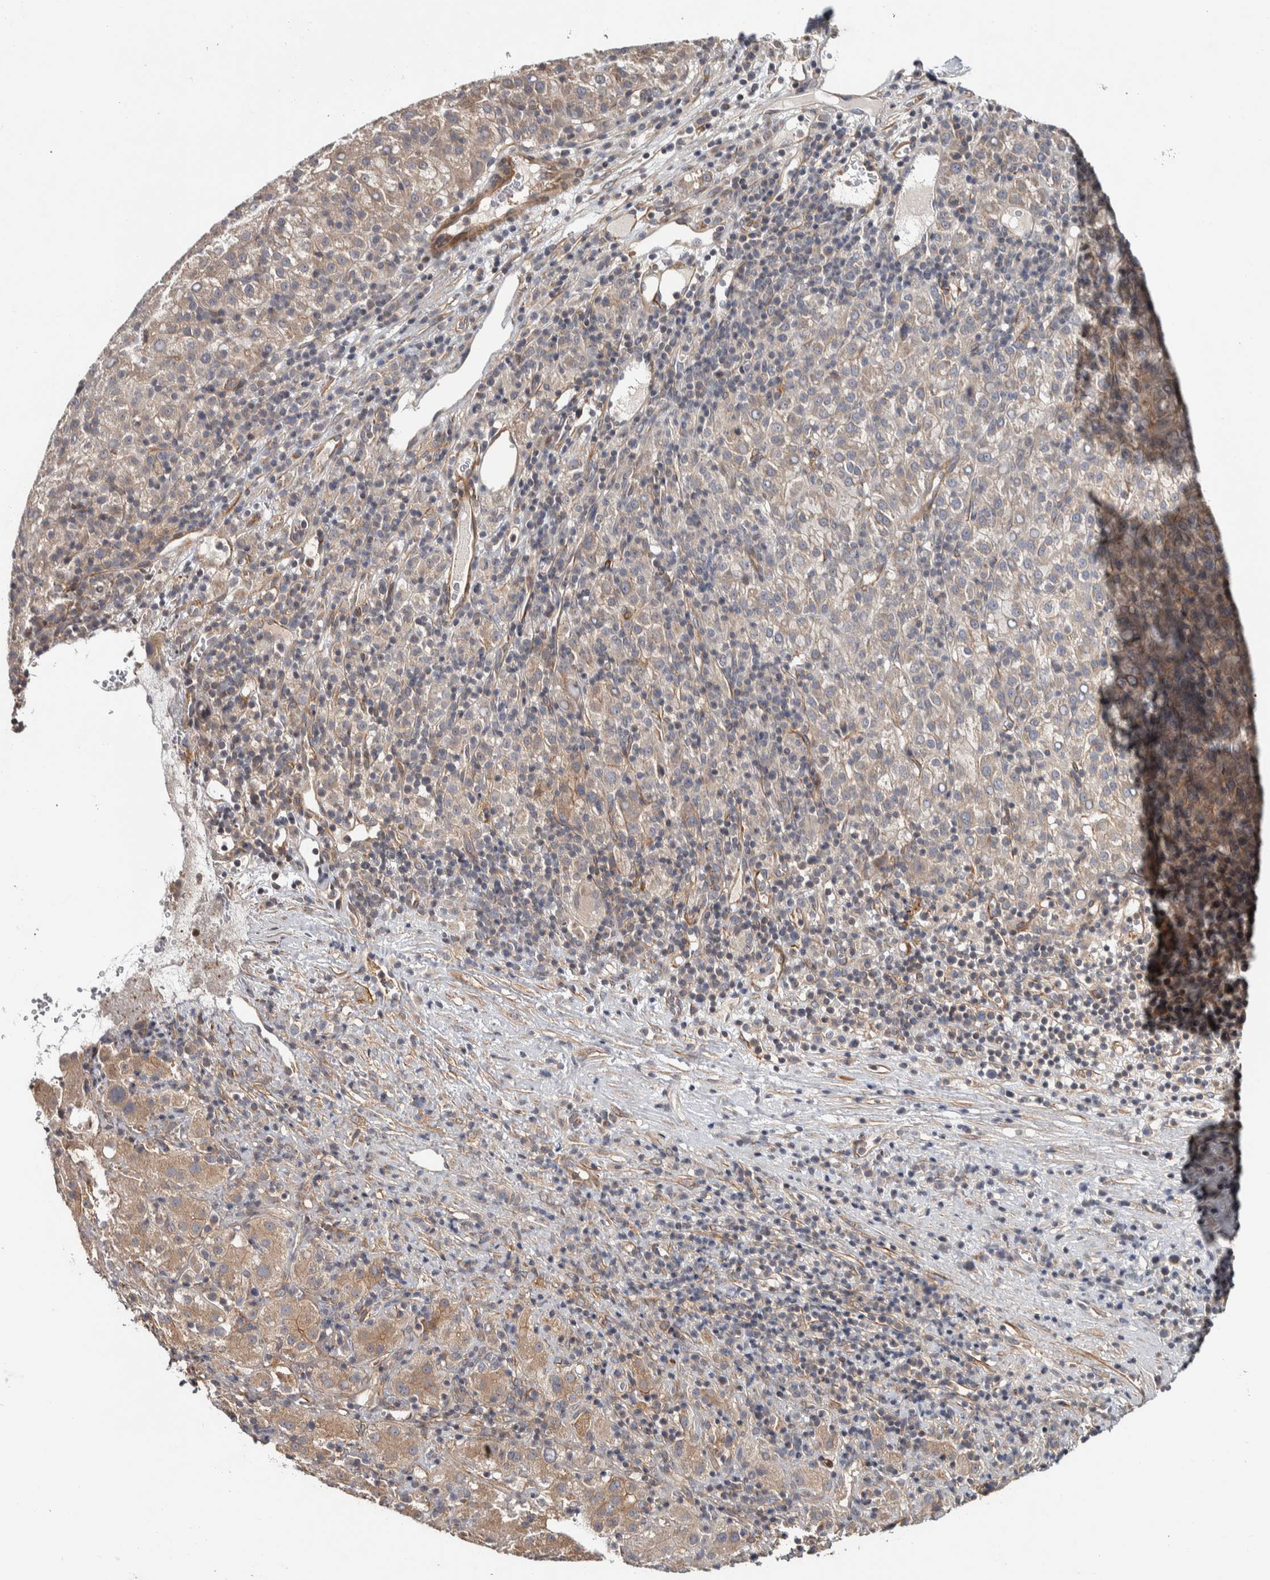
{"staining": {"intensity": "weak", "quantity": "<25%", "location": "cytoplasmic/membranous"}, "tissue": "liver cancer", "cell_type": "Tumor cells", "image_type": "cancer", "snomed": [{"axis": "morphology", "description": "Carcinoma, Hepatocellular, NOS"}, {"axis": "topography", "description": "Liver"}], "caption": "A histopathology image of human liver cancer is negative for staining in tumor cells.", "gene": "CHMP4C", "patient": {"sex": "female", "age": 58}}